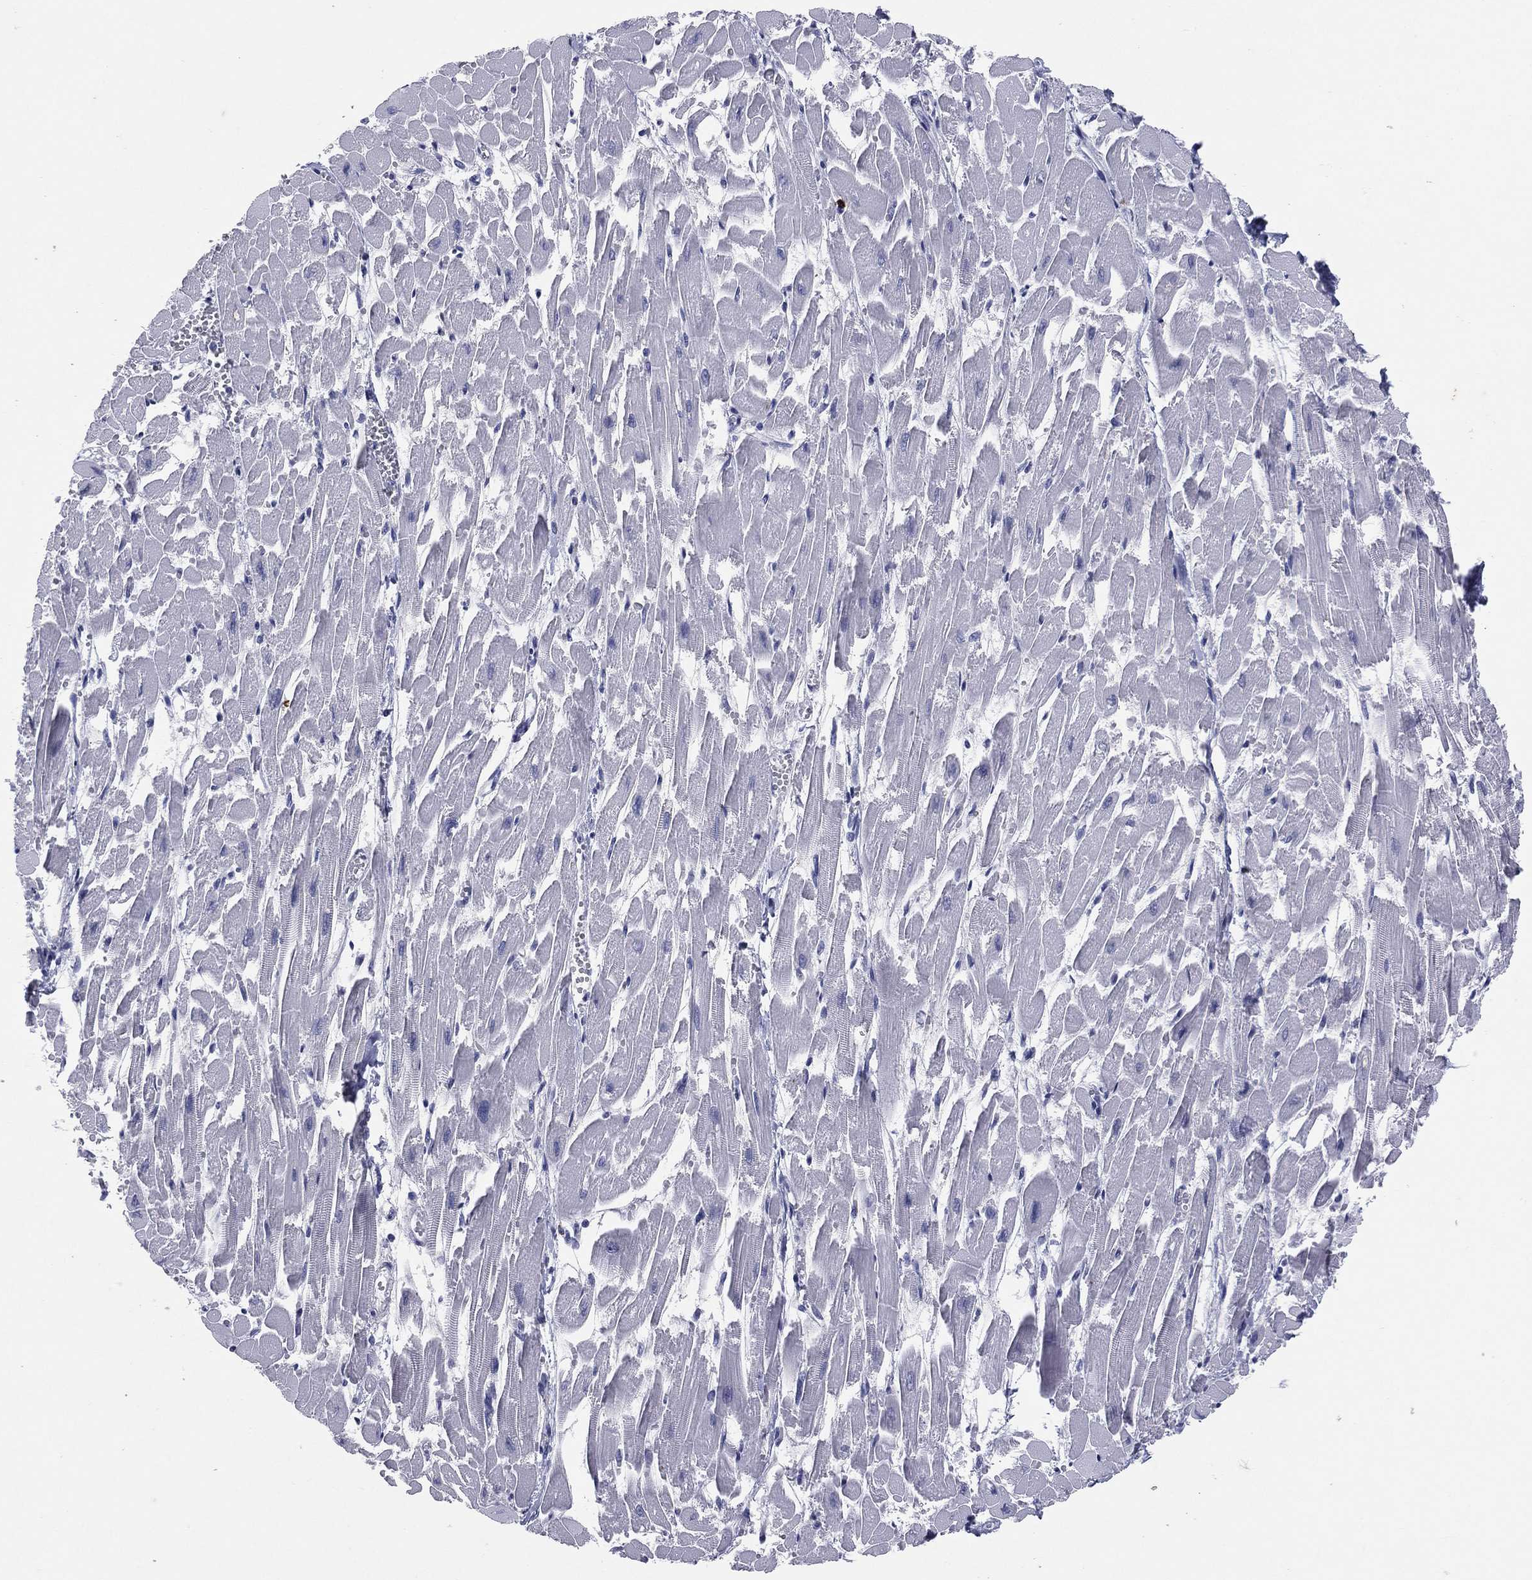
{"staining": {"intensity": "negative", "quantity": "none", "location": "none"}, "tissue": "heart muscle", "cell_type": "Cardiomyocytes", "image_type": "normal", "snomed": [{"axis": "morphology", "description": "Normal tissue, NOS"}, {"axis": "topography", "description": "Heart"}], "caption": "Immunohistochemistry (IHC) of normal human heart muscle demonstrates no expression in cardiomyocytes.", "gene": "HLA", "patient": {"sex": "female", "age": 52}}